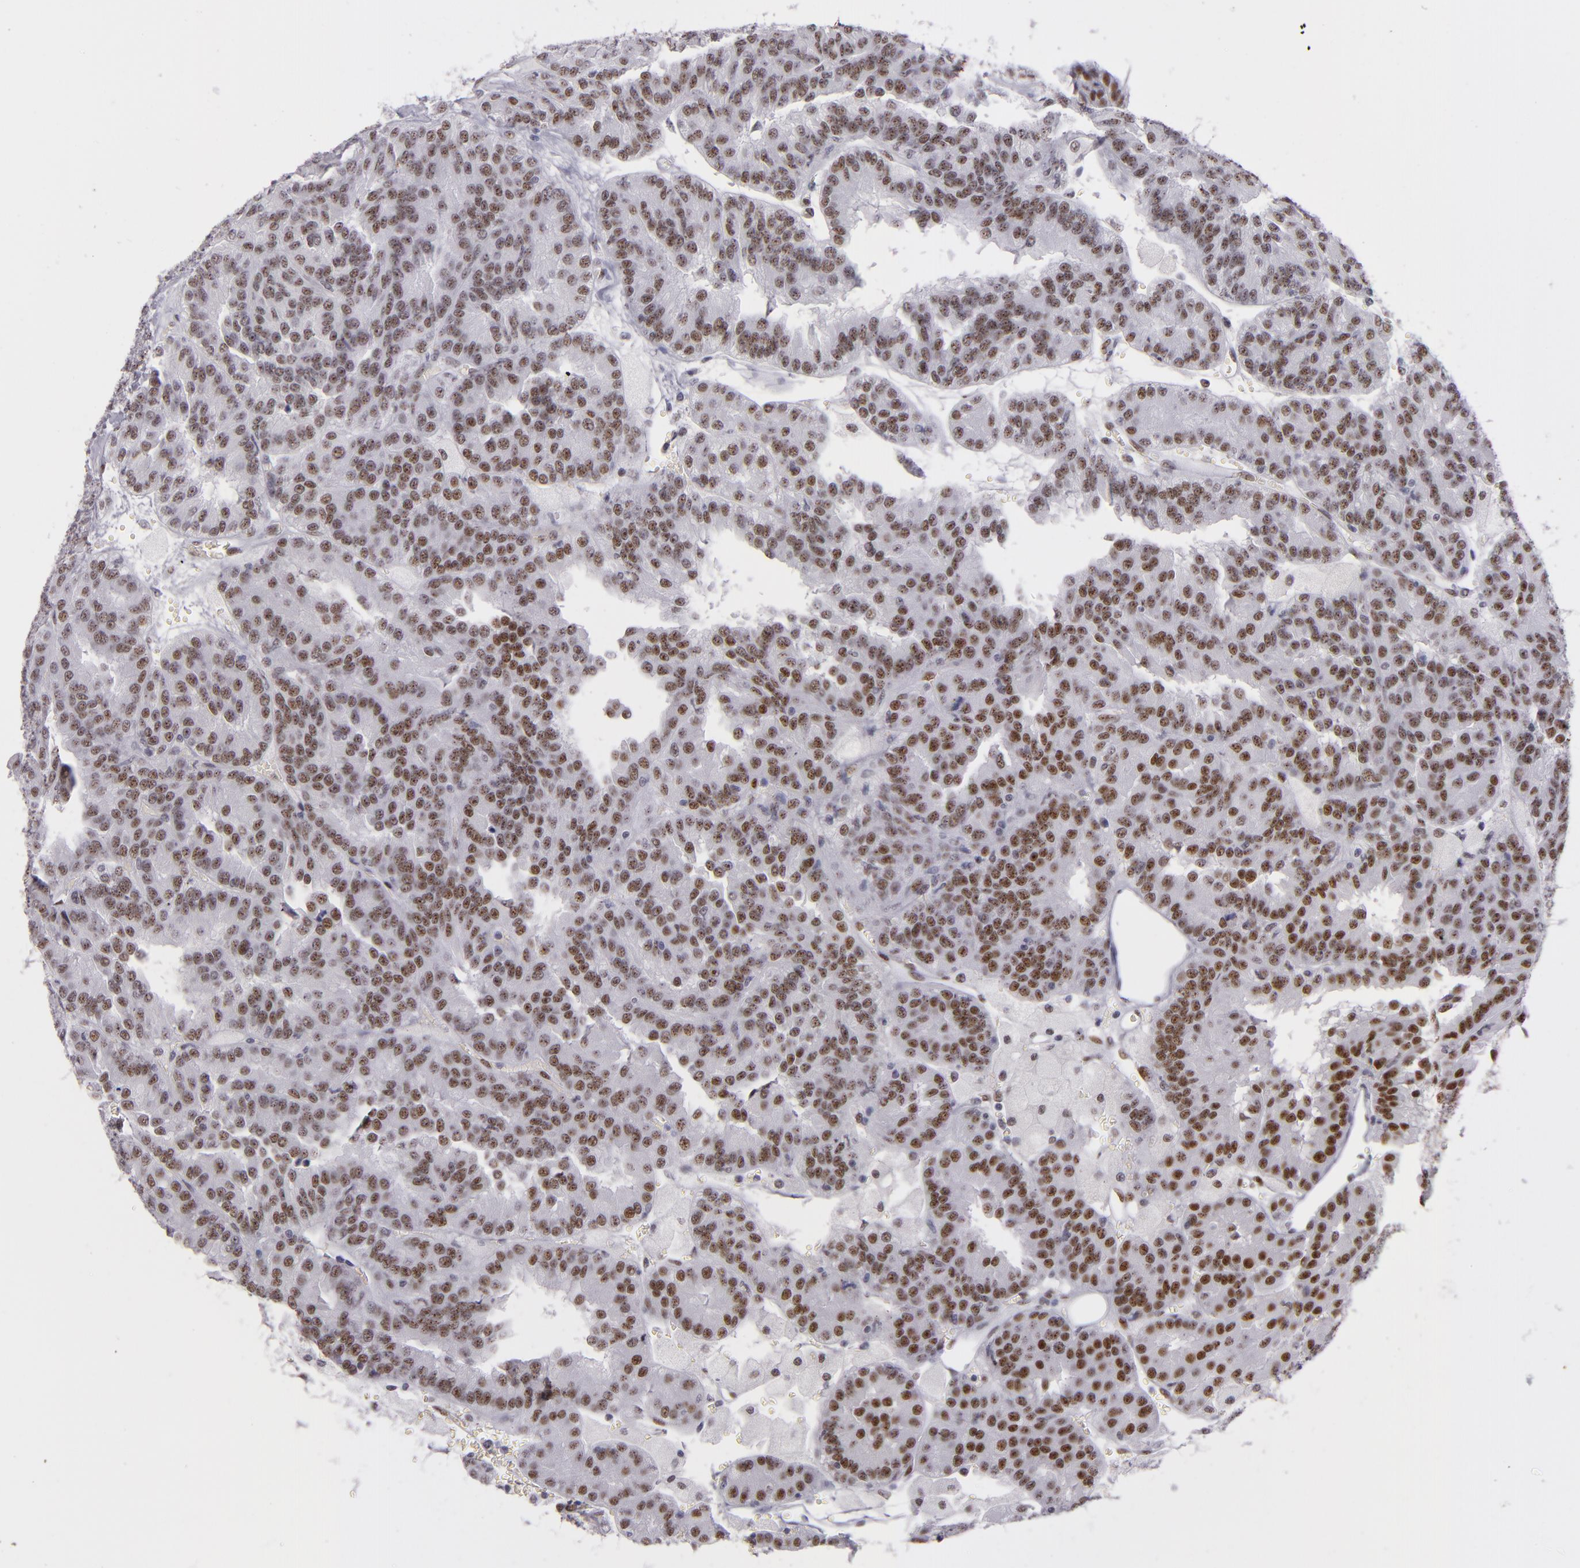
{"staining": {"intensity": "strong", "quantity": ">75%", "location": "nuclear"}, "tissue": "renal cancer", "cell_type": "Tumor cells", "image_type": "cancer", "snomed": [{"axis": "morphology", "description": "Adenocarcinoma, NOS"}, {"axis": "topography", "description": "Kidney"}], "caption": "A photomicrograph showing strong nuclear expression in approximately >75% of tumor cells in renal adenocarcinoma, as visualized by brown immunohistochemical staining.", "gene": "TOP3A", "patient": {"sex": "male", "age": 46}}